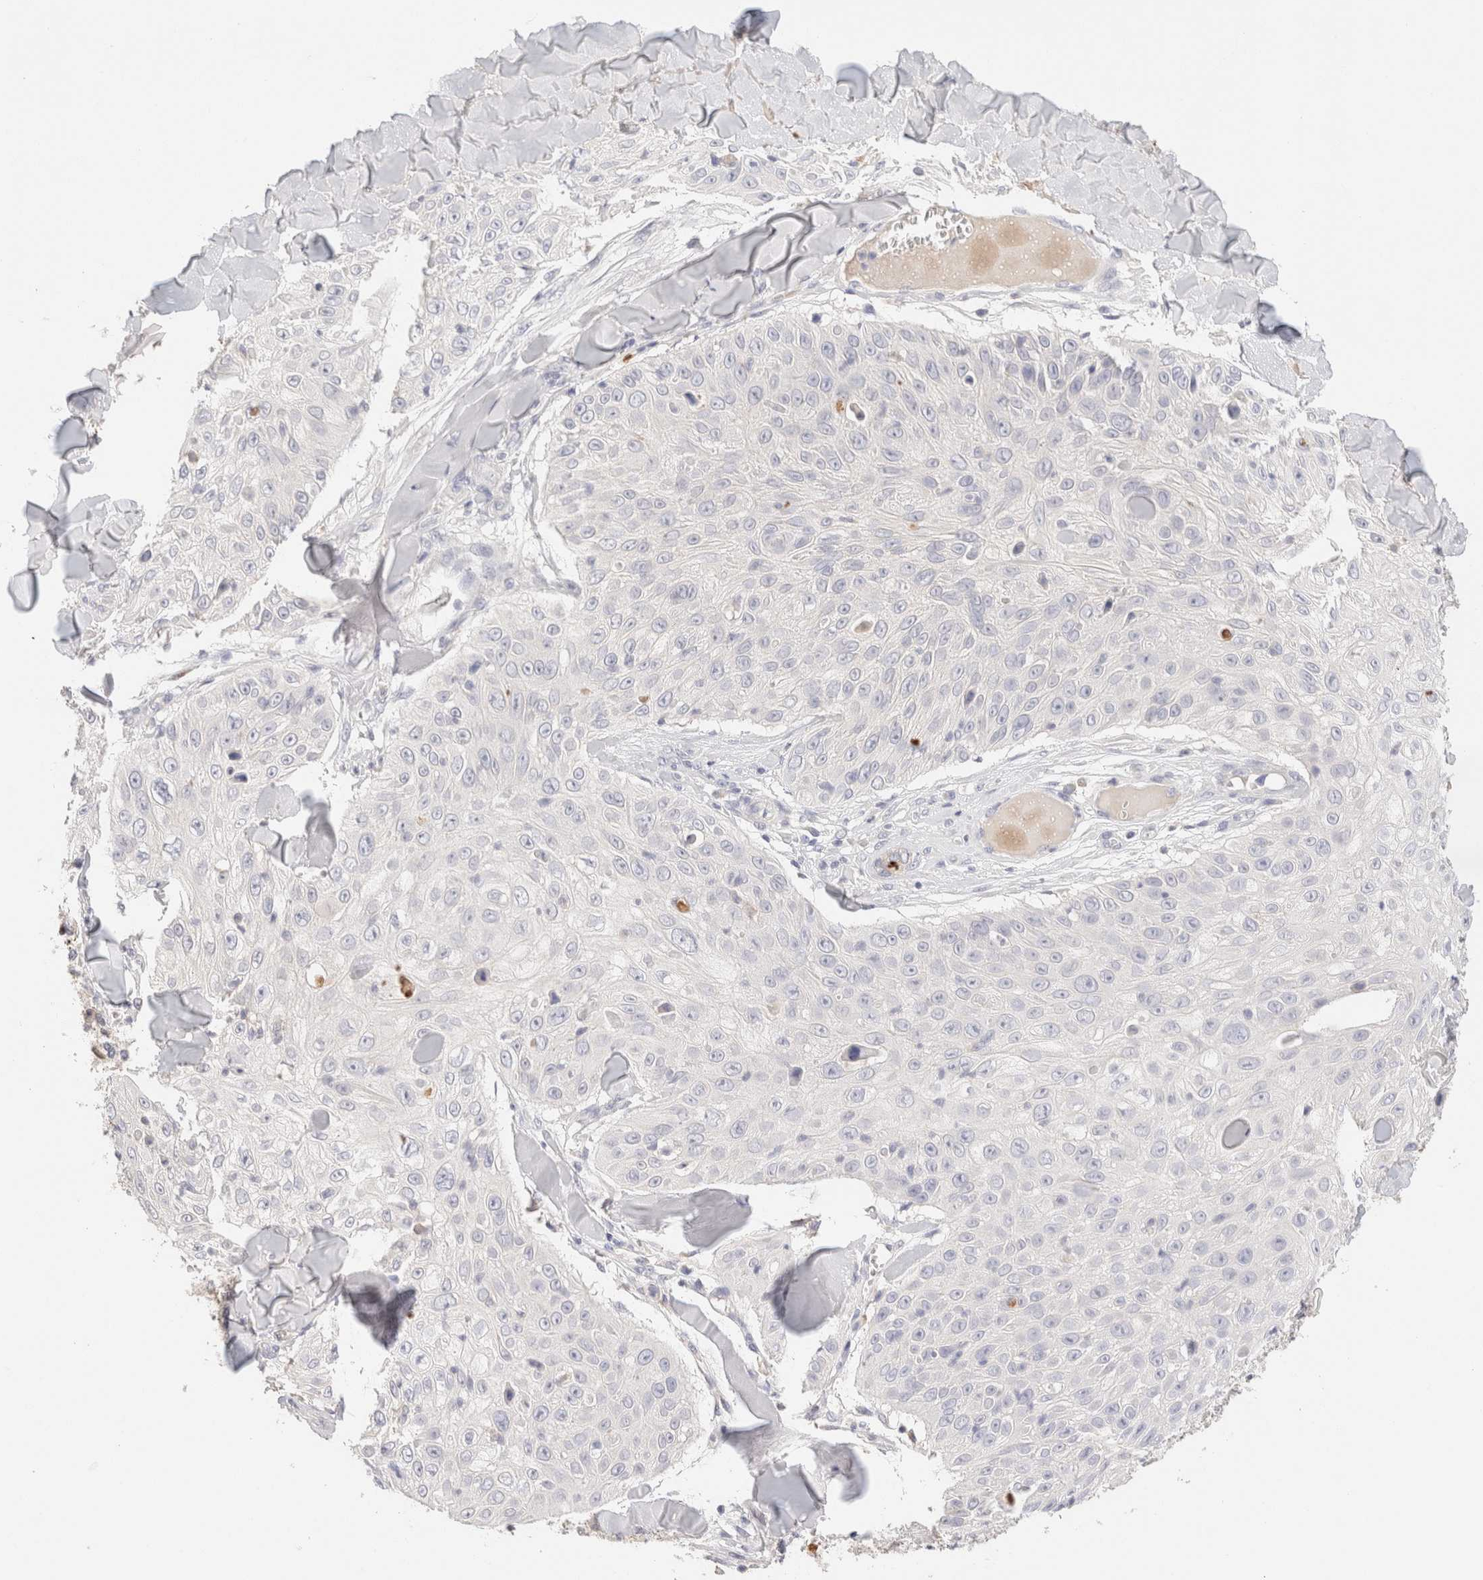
{"staining": {"intensity": "negative", "quantity": "none", "location": "none"}, "tissue": "skin cancer", "cell_type": "Tumor cells", "image_type": "cancer", "snomed": [{"axis": "morphology", "description": "Squamous cell carcinoma, NOS"}, {"axis": "topography", "description": "Skin"}], "caption": "This micrograph is of skin cancer stained with immunohistochemistry to label a protein in brown with the nuclei are counter-stained blue. There is no staining in tumor cells.", "gene": "SCGB2A2", "patient": {"sex": "male", "age": 86}}